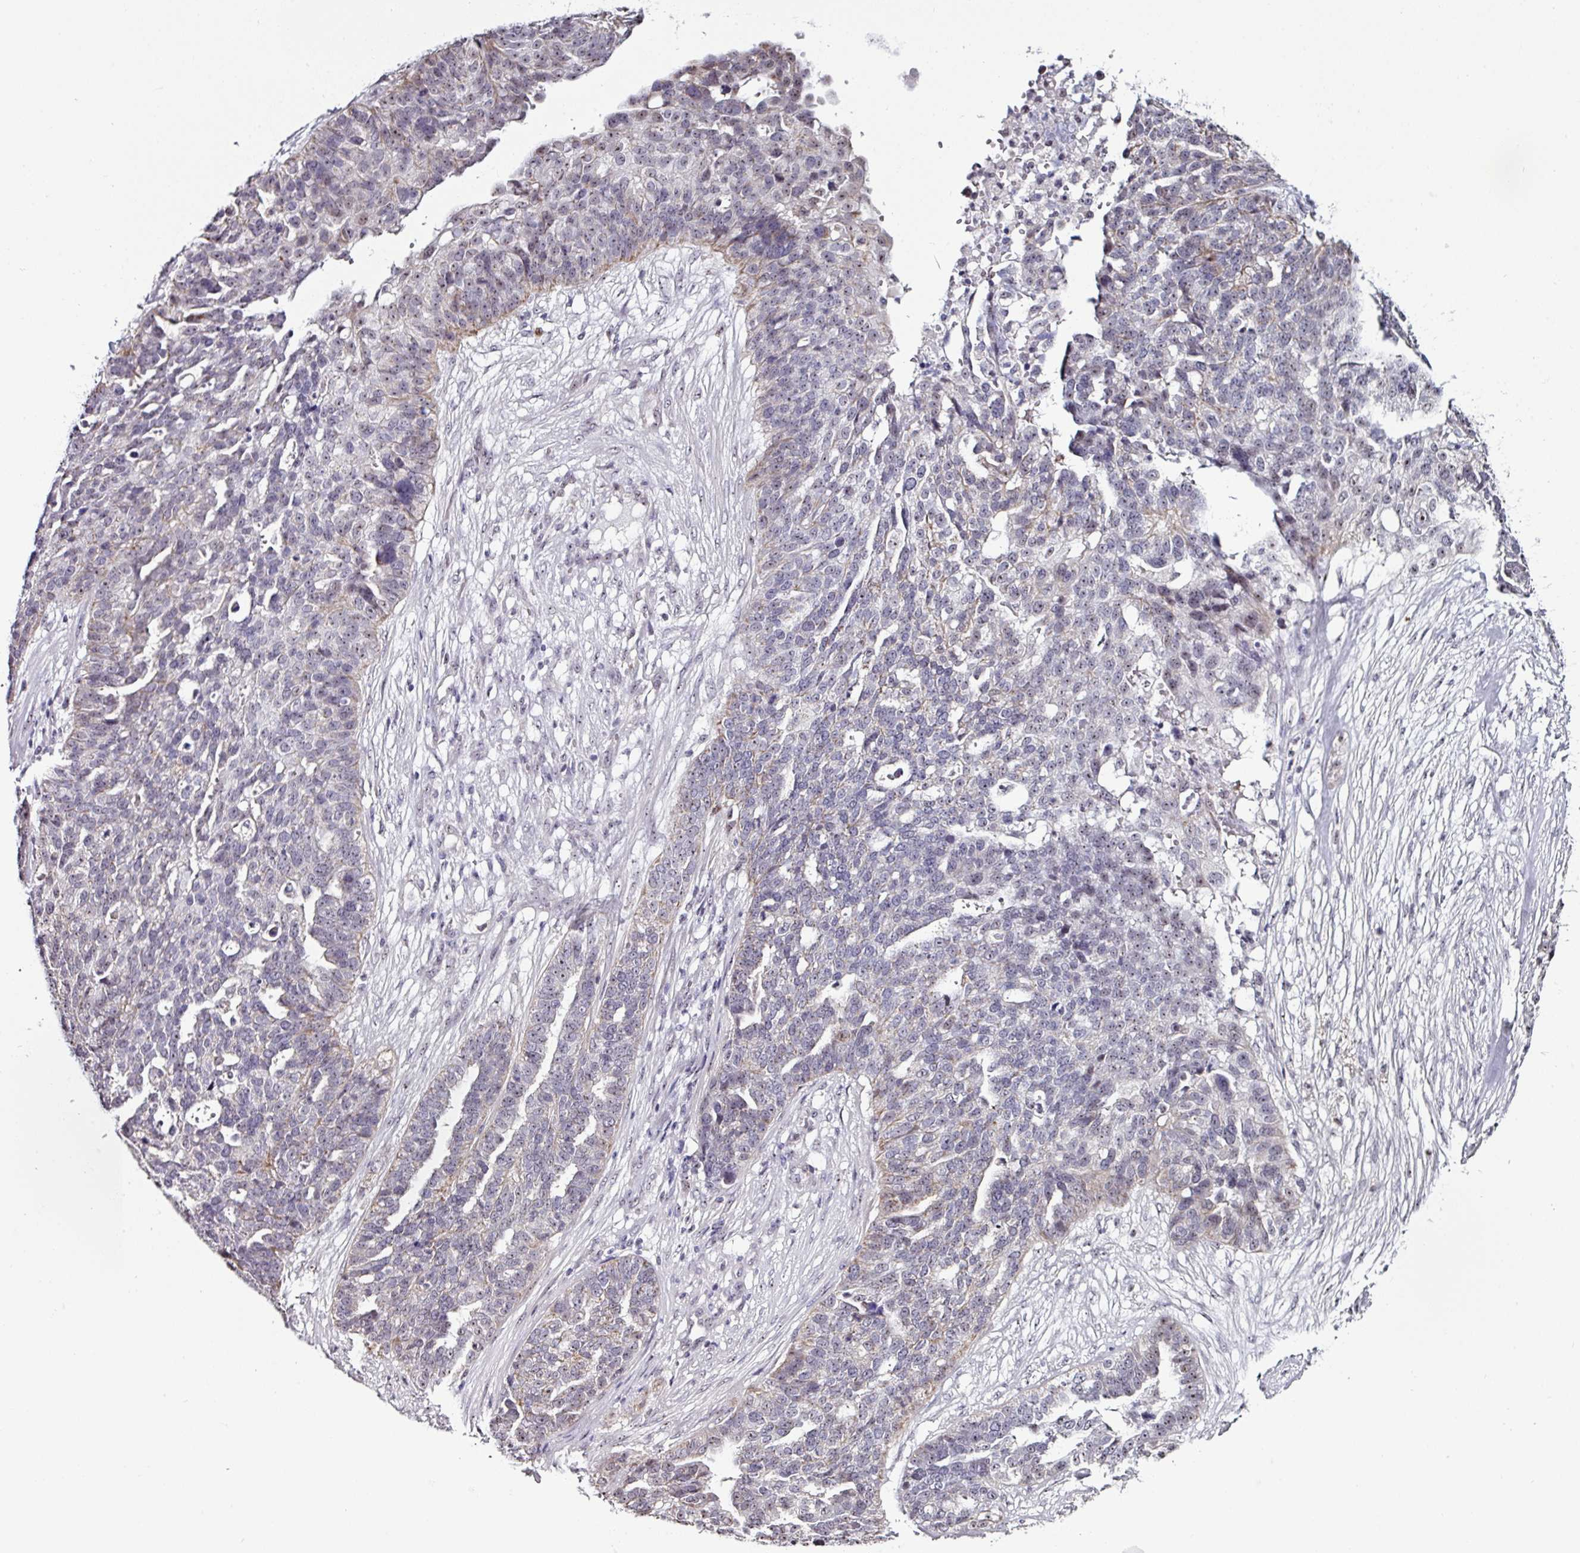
{"staining": {"intensity": "weak", "quantity": "<25%", "location": "nuclear"}, "tissue": "ovarian cancer", "cell_type": "Tumor cells", "image_type": "cancer", "snomed": [{"axis": "morphology", "description": "Cystadenocarcinoma, serous, NOS"}, {"axis": "topography", "description": "Ovary"}], "caption": "IHC histopathology image of neoplastic tissue: ovarian cancer (serous cystadenocarcinoma) stained with DAB displays no significant protein expression in tumor cells.", "gene": "NACC2", "patient": {"sex": "female", "age": 59}}